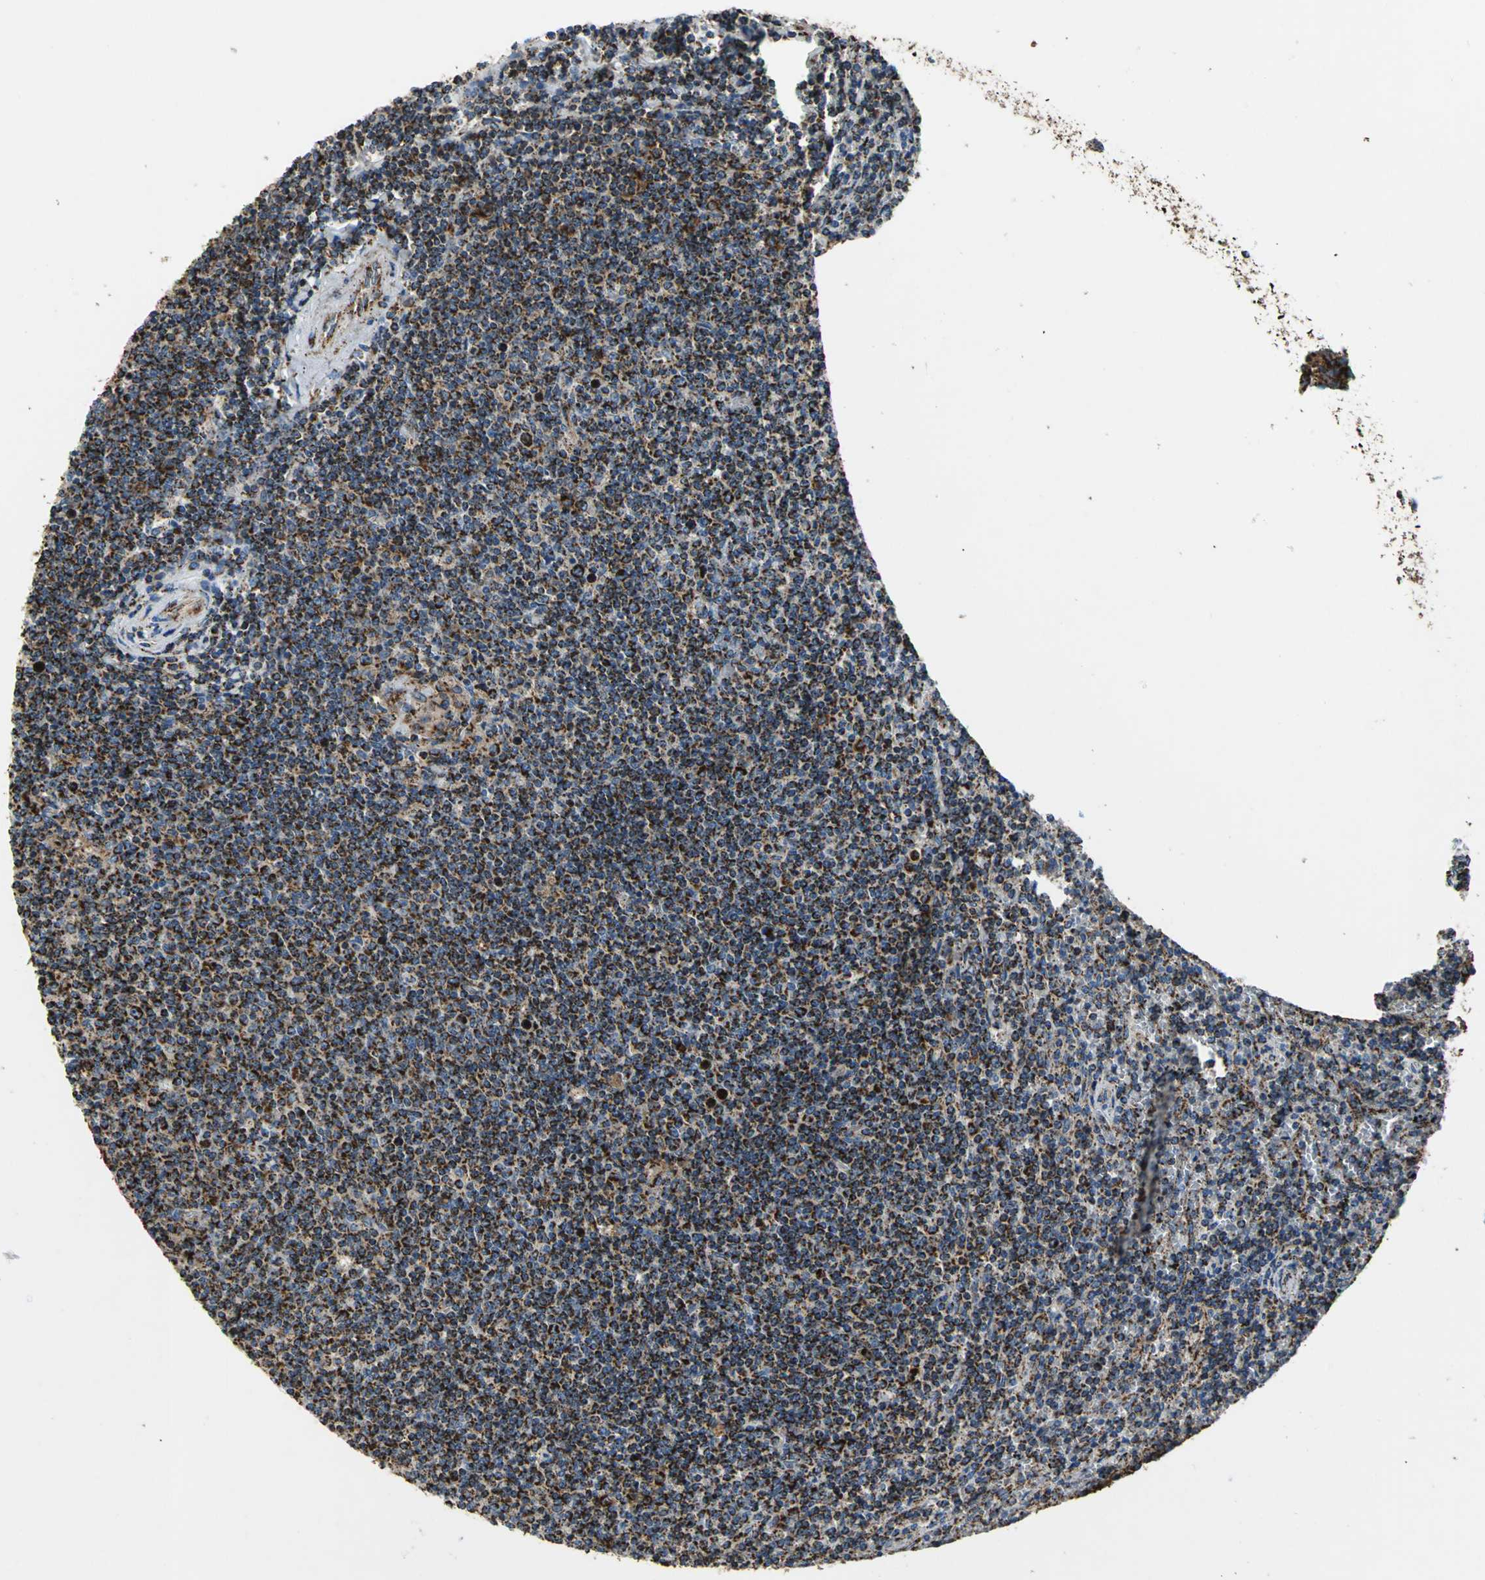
{"staining": {"intensity": "strong", "quantity": ">75%", "location": "cytoplasmic/membranous"}, "tissue": "lymphoma", "cell_type": "Tumor cells", "image_type": "cancer", "snomed": [{"axis": "morphology", "description": "Malignant lymphoma, non-Hodgkin's type, Low grade"}, {"axis": "topography", "description": "Spleen"}], "caption": "Low-grade malignant lymphoma, non-Hodgkin's type stained for a protein displays strong cytoplasmic/membranous positivity in tumor cells.", "gene": "ECH1", "patient": {"sex": "female", "age": 50}}